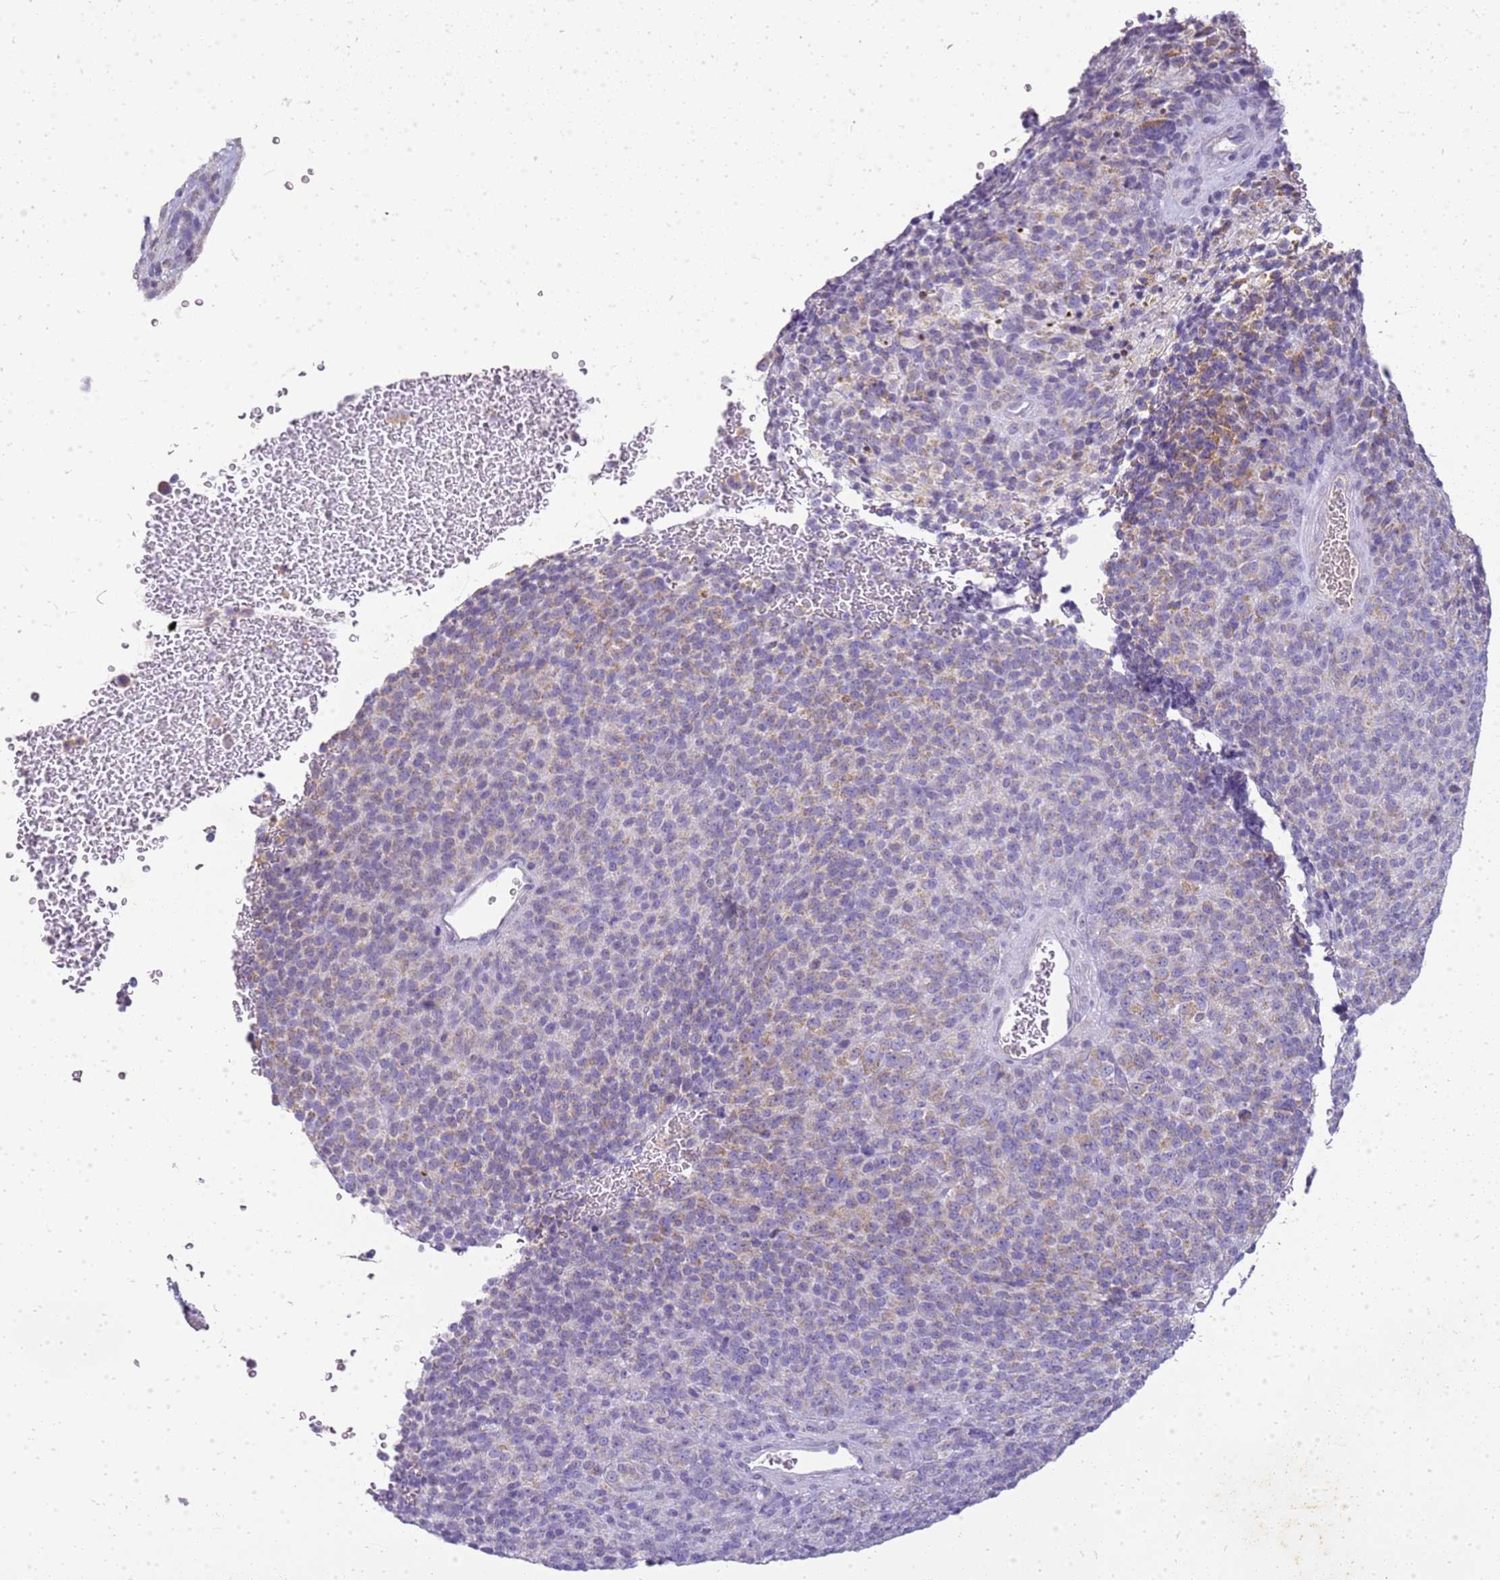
{"staining": {"intensity": "weak", "quantity": "<25%", "location": "cytoplasmic/membranous"}, "tissue": "melanoma", "cell_type": "Tumor cells", "image_type": "cancer", "snomed": [{"axis": "morphology", "description": "Malignant melanoma, Metastatic site"}, {"axis": "topography", "description": "Brain"}], "caption": "DAB (3,3'-diaminobenzidine) immunohistochemical staining of melanoma demonstrates no significant staining in tumor cells. (Brightfield microscopy of DAB immunohistochemistry (IHC) at high magnification).", "gene": "FABP2", "patient": {"sex": "female", "age": 56}}